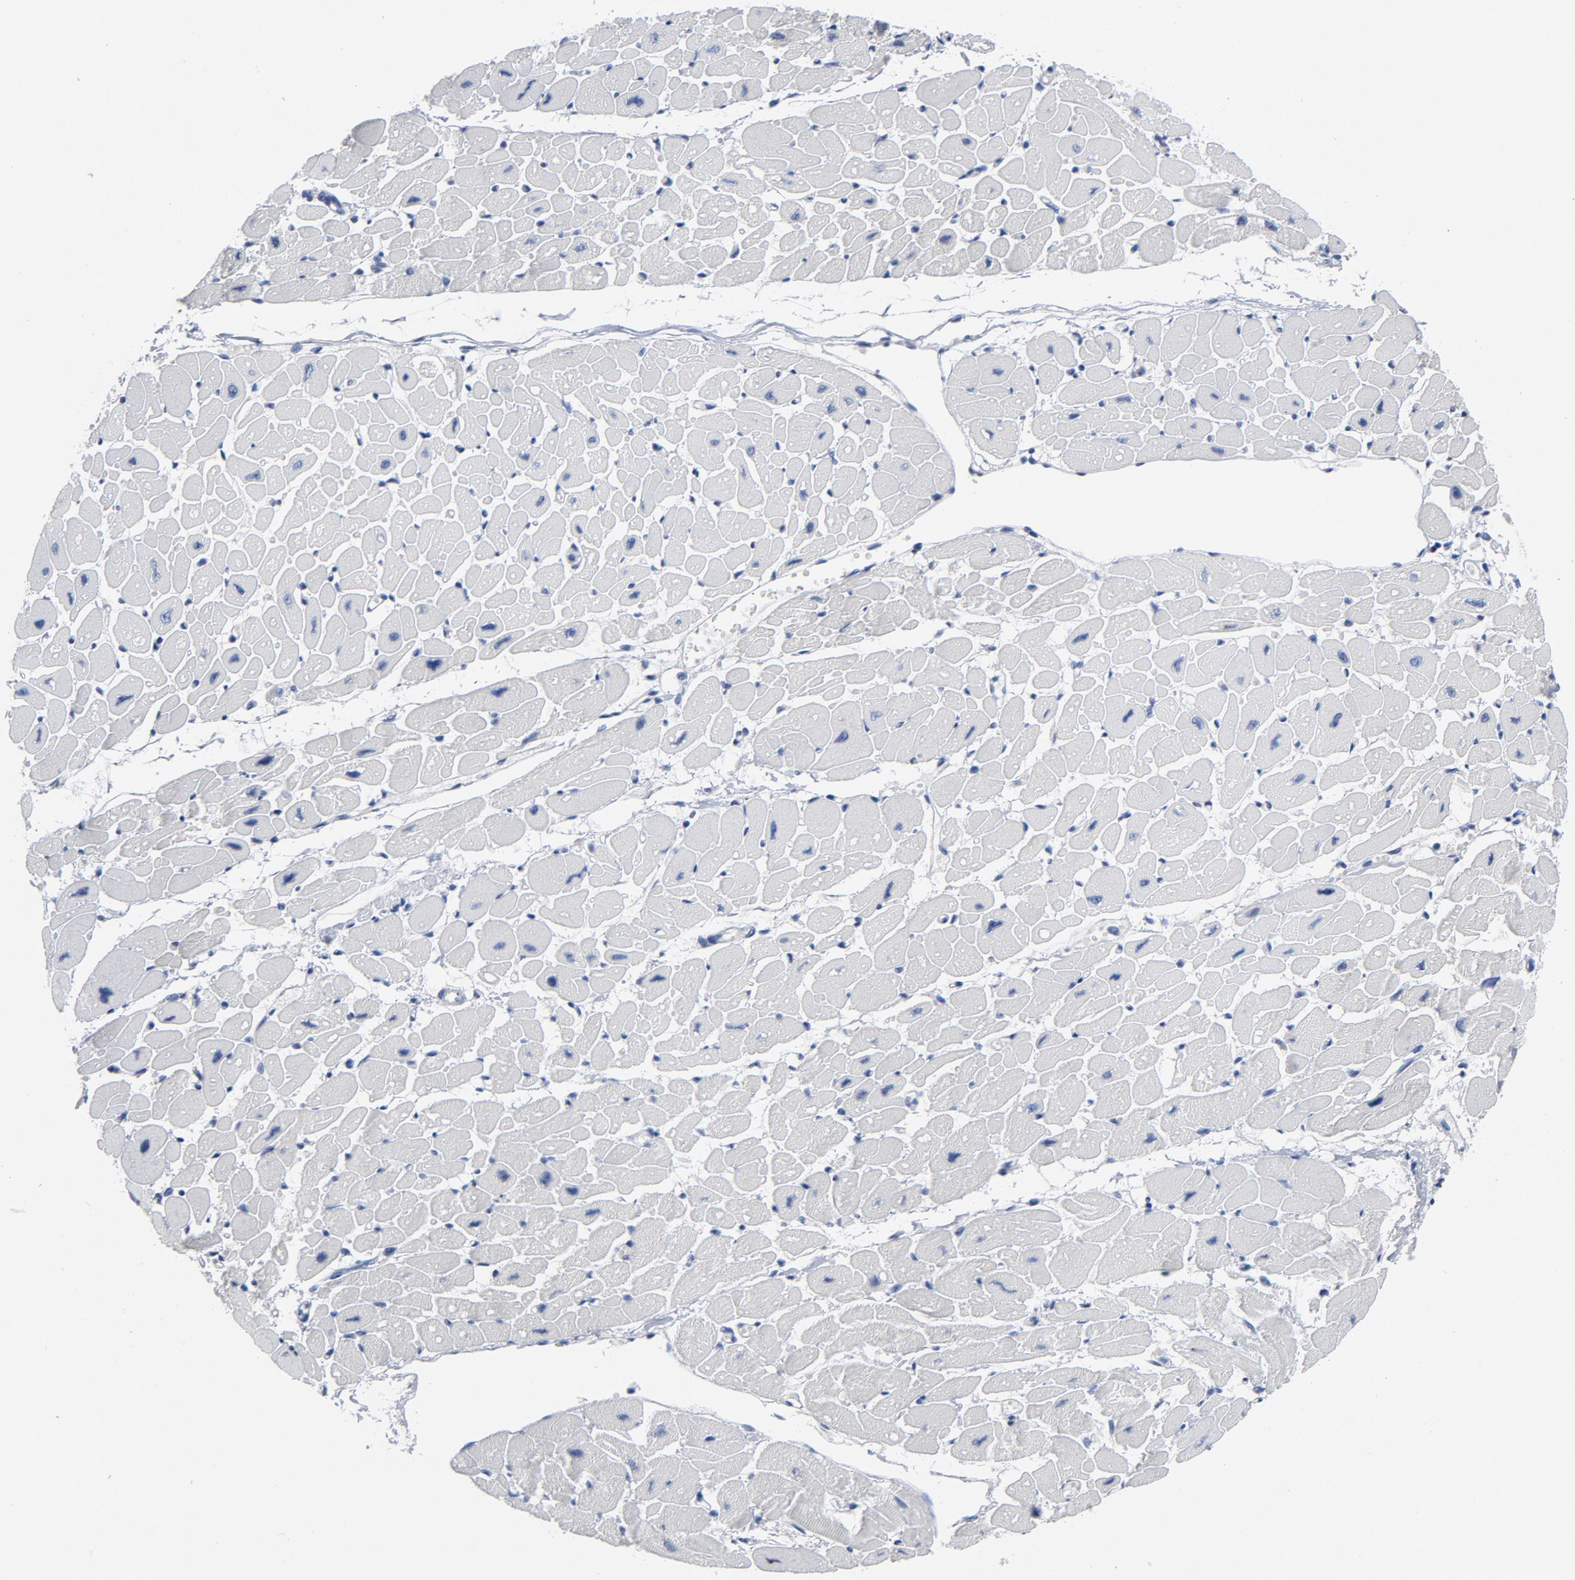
{"staining": {"intensity": "negative", "quantity": "none", "location": "none"}, "tissue": "heart muscle", "cell_type": "Cardiomyocytes", "image_type": "normal", "snomed": [{"axis": "morphology", "description": "Normal tissue, NOS"}, {"axis": "topography", "description": "Heart"}], "caption": "Protein analysis of normal heart muscle demonstrates no significant expression in cardiomyocytes. (DAB immunohistochemistry (IHC) with hematoxylin counter stain).", "gene": "CDC20", "patient": {"sex": "female", "age": 54}}